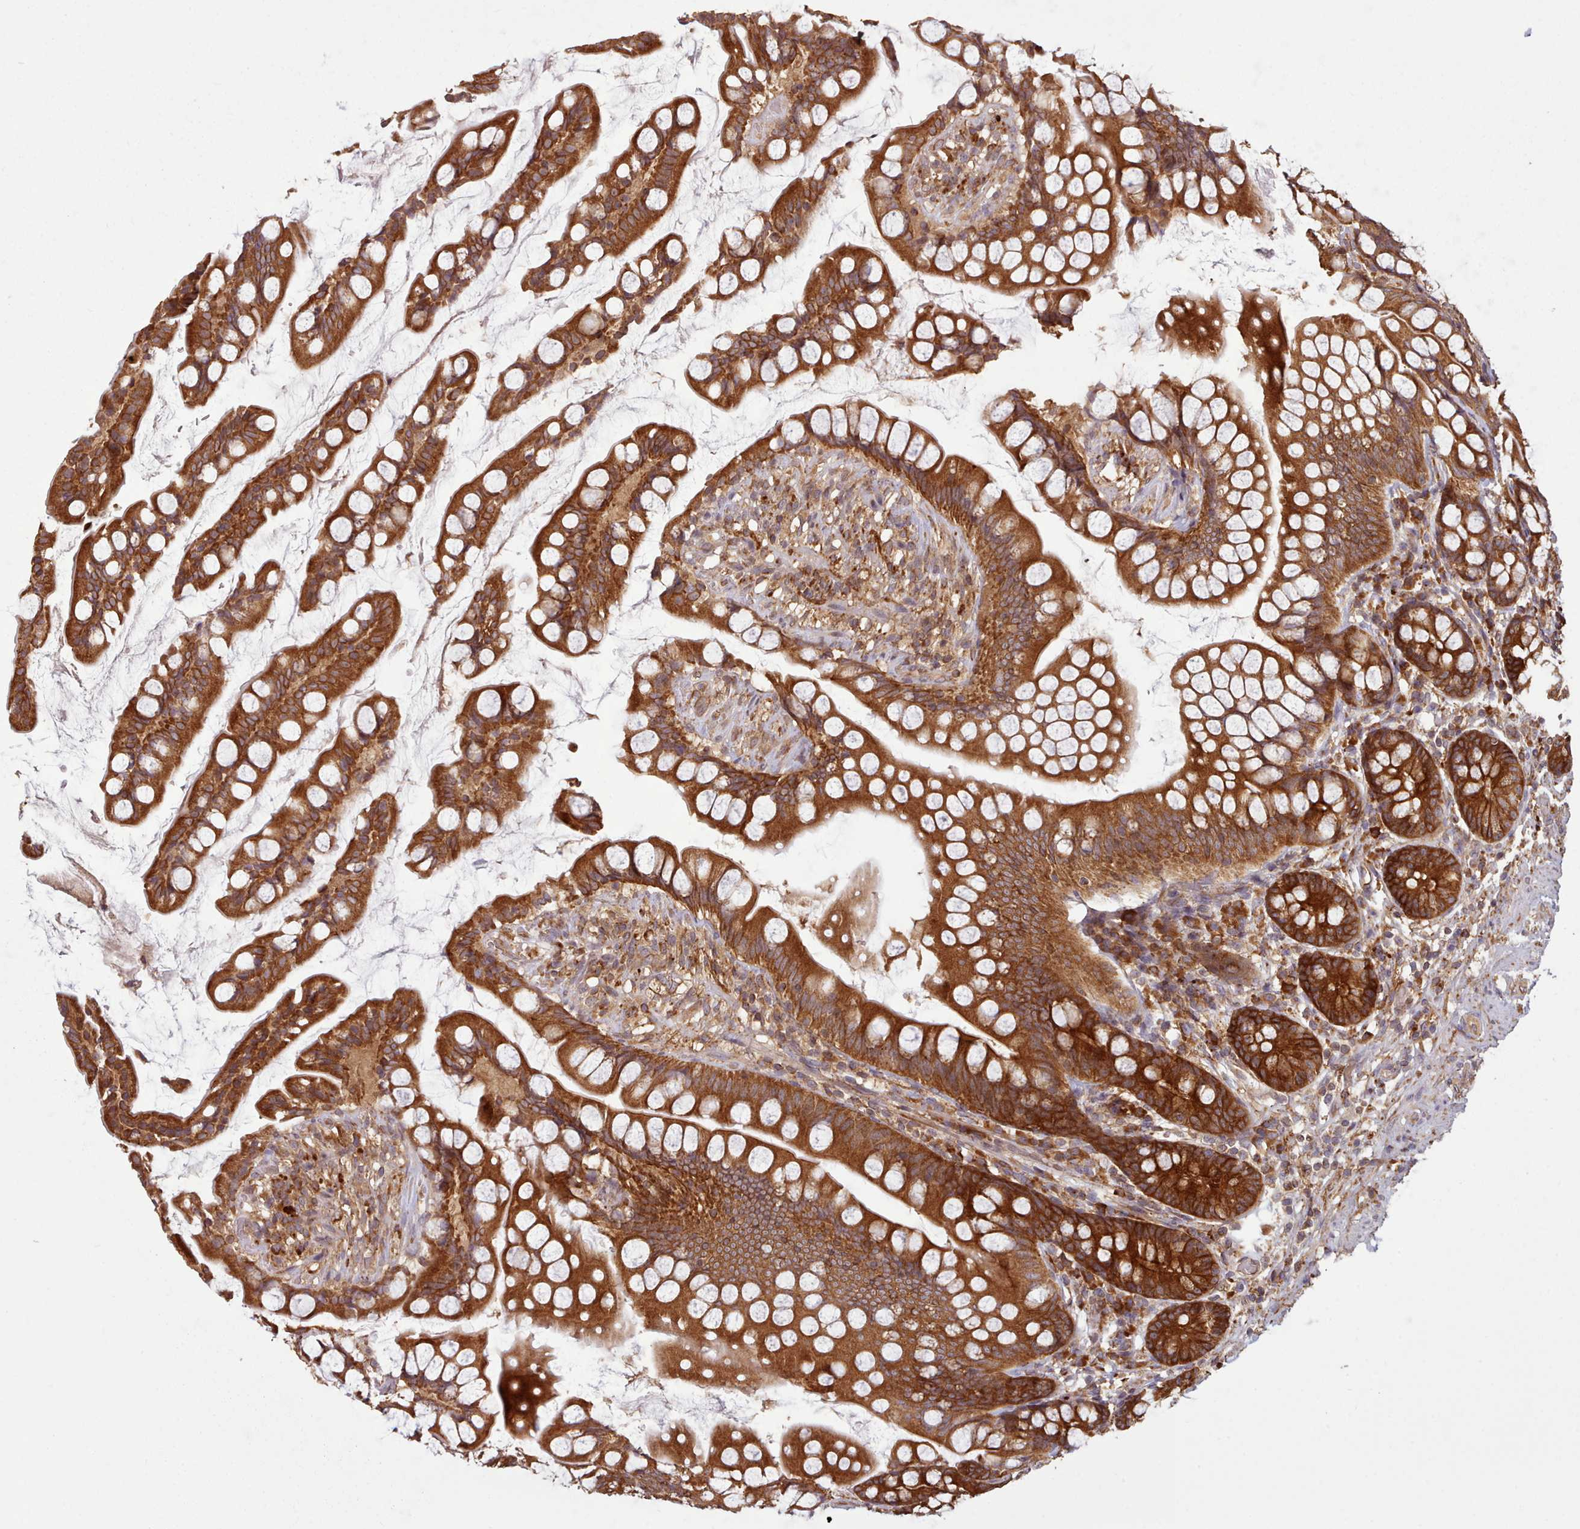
{"staining": {"intensity": "strong", "quantity": ">75%", "location": "cytoplasmic/membranous"}, "tissue": "small intestine", "cell_type": "Glandular cells", "image_type": "normal", "snomed": [{"axis": "morphology", "description": "Normal tissue, NOS"}, {"axis": "topography", "description": "Small intestine"}], "caption": "Protein staining reveals strong cytoplasmic/membranous positivity in about >75% of glandular cells in unremarkable small intestine.", "gene": "CRYBG1", "patient": {"sex": "male", "age": 70}}